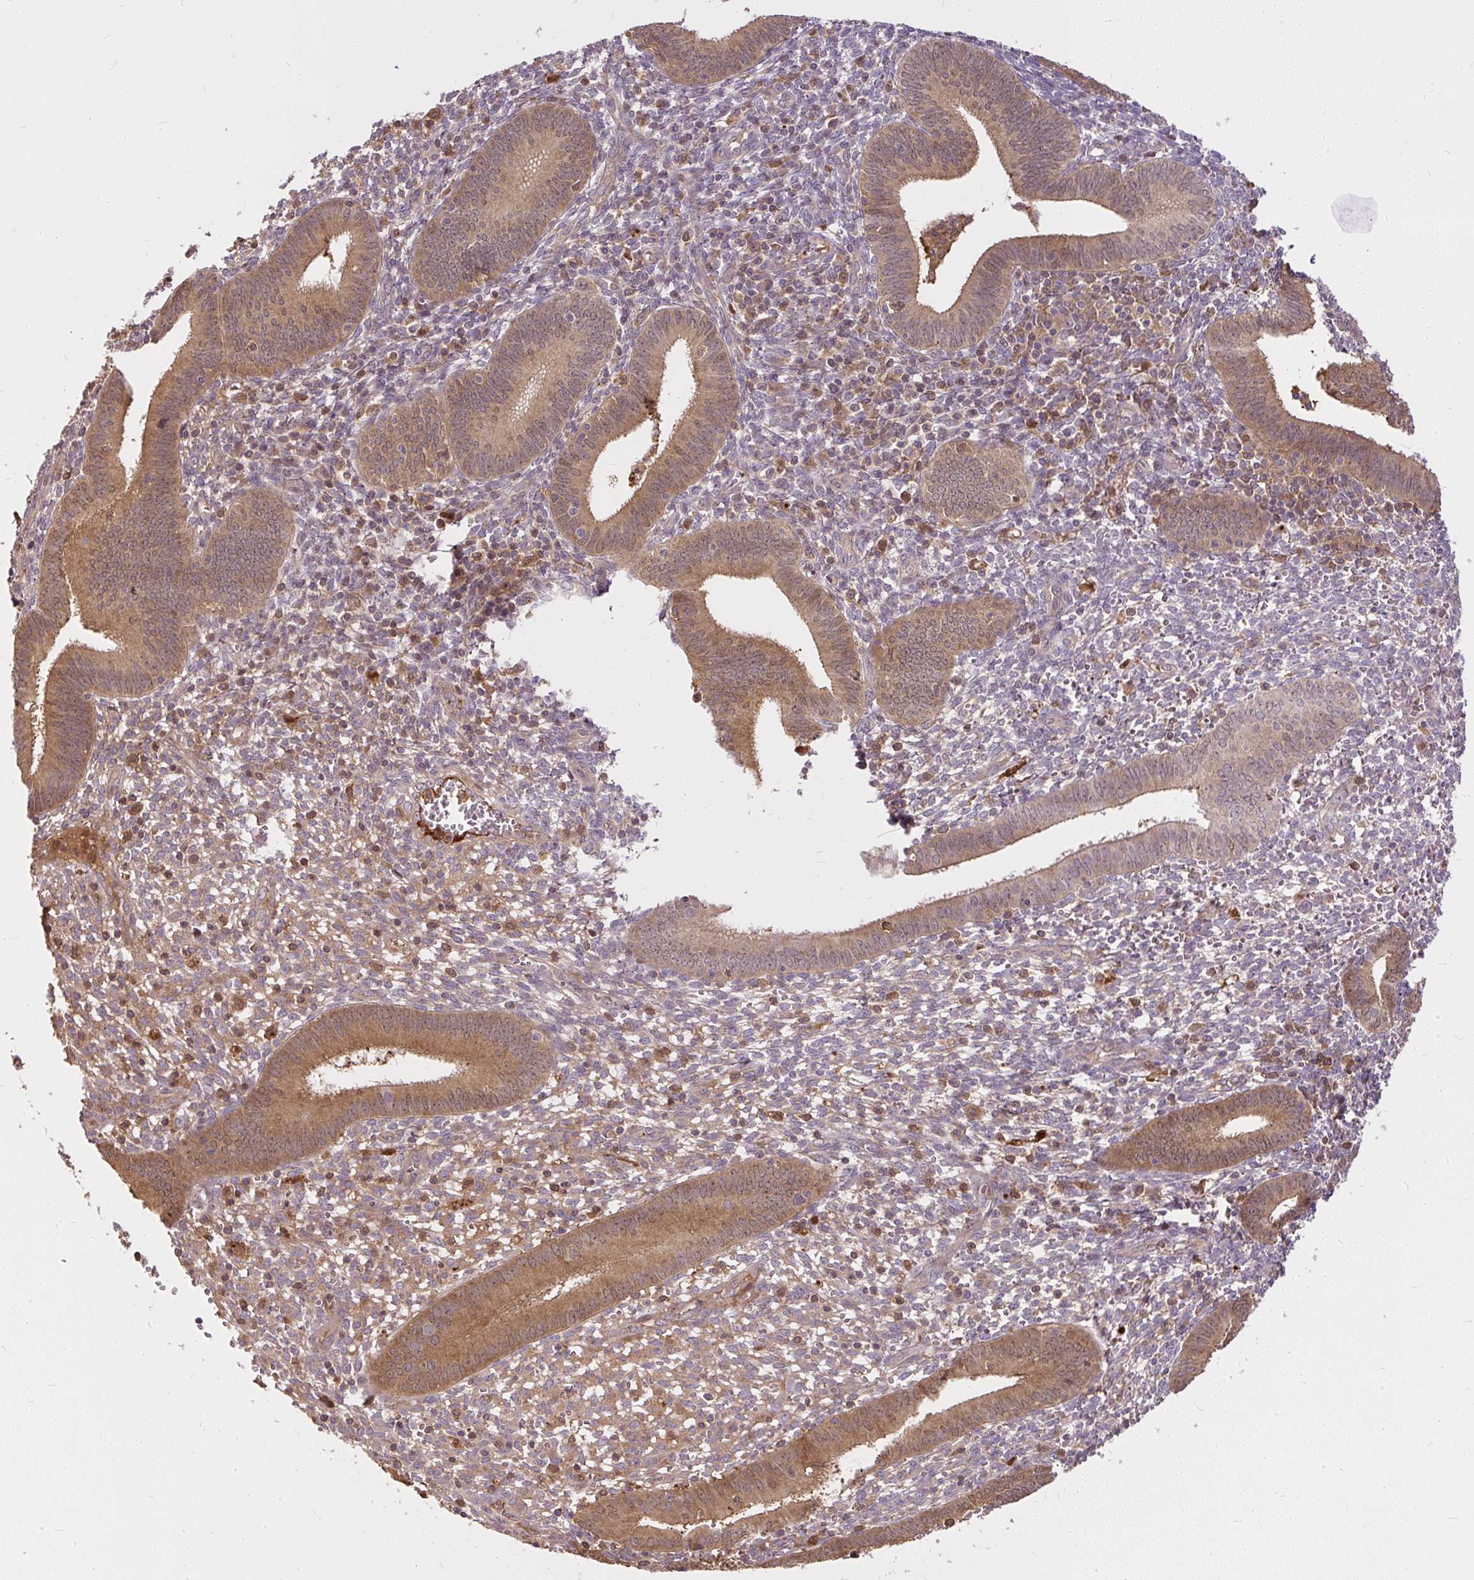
{"staining": {"intensity": "moderate", "quantity": "<25%", "location": "cytoplasmic/membranous"}, "tissue": "endometrium", "cell_type": "Cells in endometrial stroma", "image_type": "normal", "snomed": [{"axis": "morphology", "description": "Normal tissue, NOS"}, {"axis": "topography", "description": "Endometrium"}], "caption": "Human endometrium stained with a brown dye shows moderate cytoplasmic/membranous positive expression in about <25% of cells in endometrial stroma.", "gene": "AP5S1", "patient": {"sex": "female", "age": 41}}